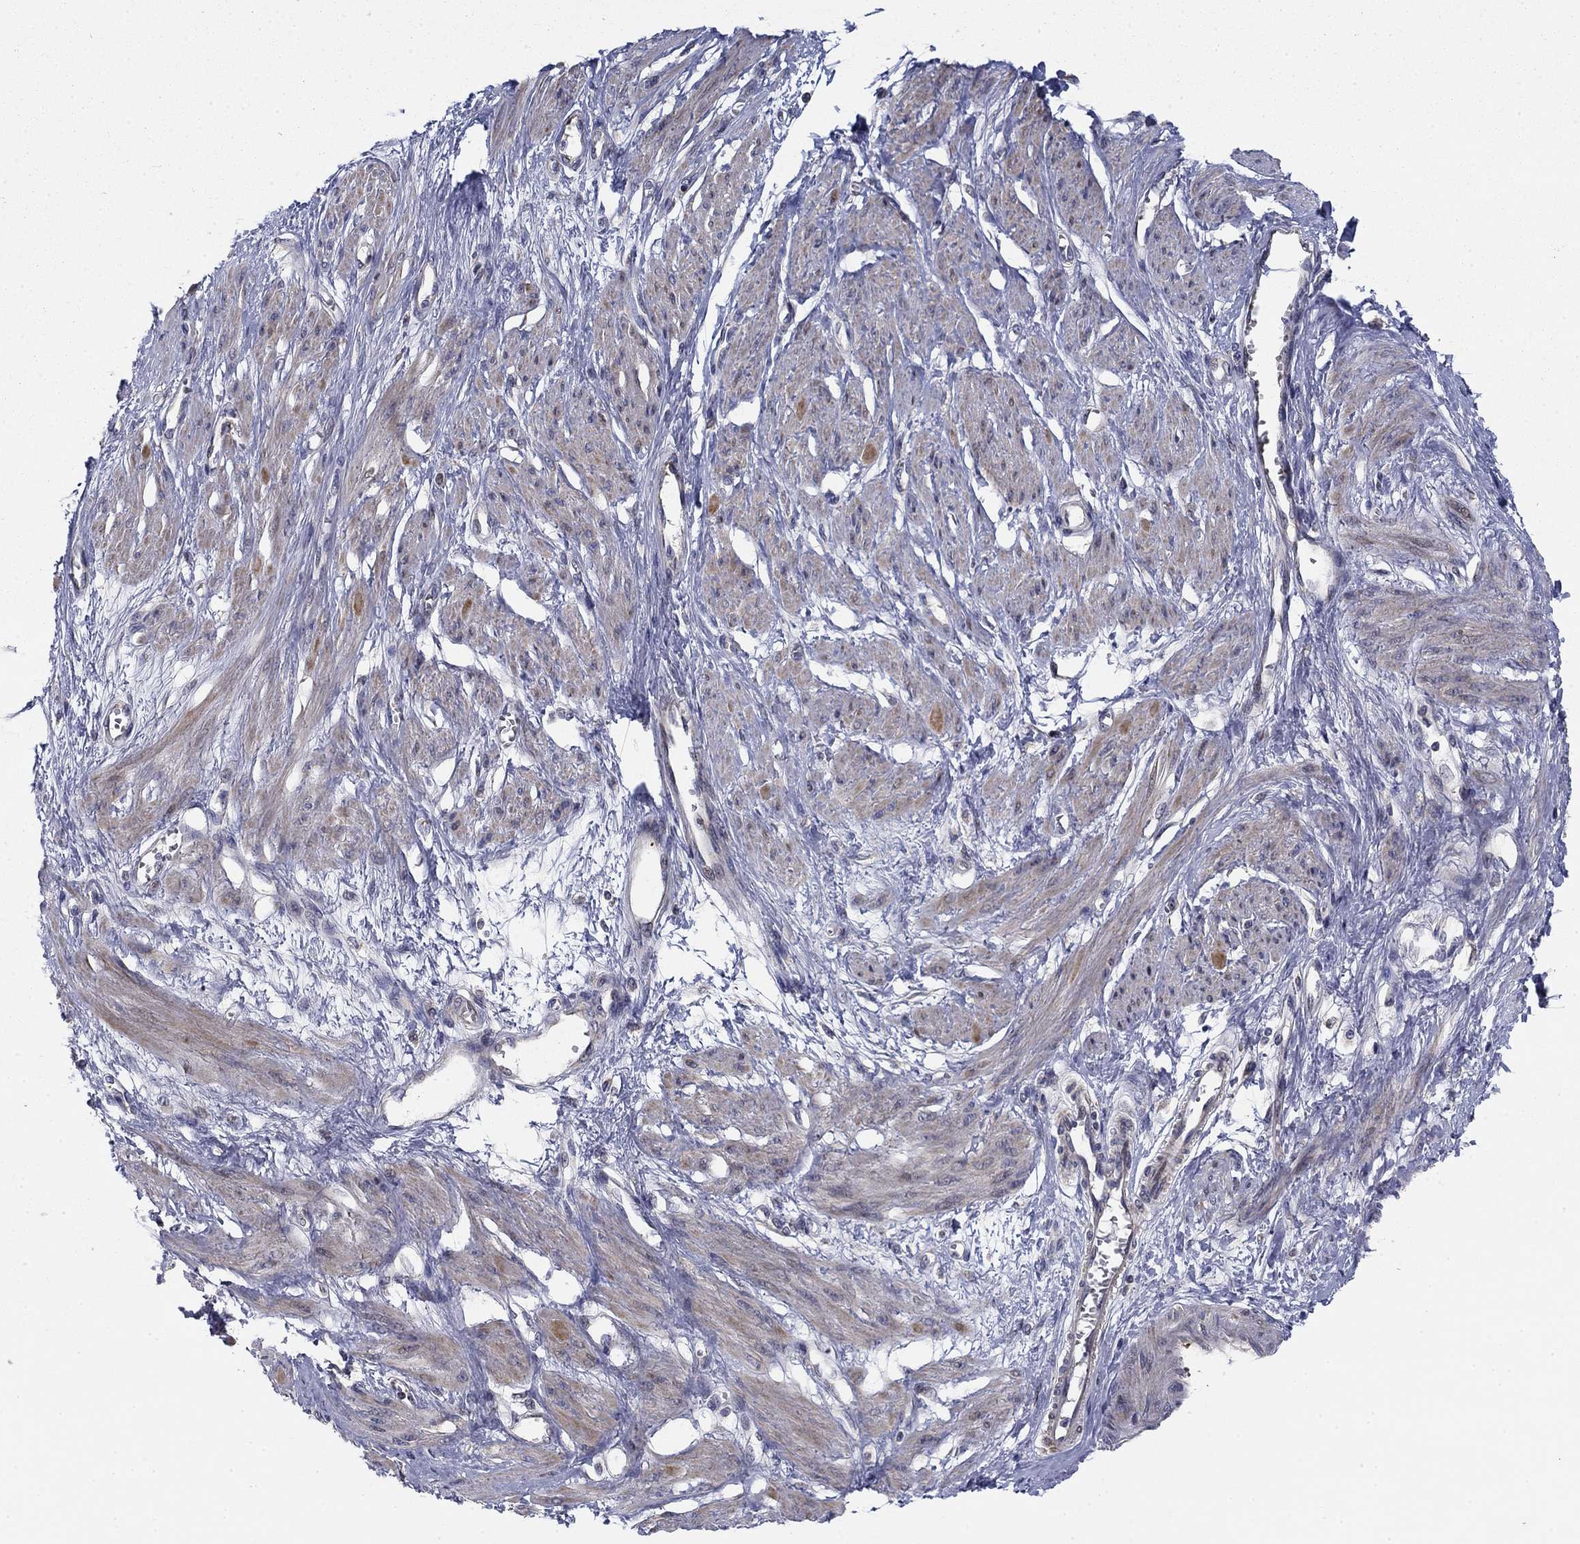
{"staining": {"intensity": "weak", "quantity": "25%-75%", "location": "cytoplasmic/membranous"}, "tissue": "smooth muscle", "cell_type": "Smooth muscle cells", "image_type": "normal", "snomed": [{"axis": "morphology", "description": "Normal tissue, NOS"}, {"axis": "topography", "description": "Smooth muscle"}, {"axis": "topography", "description": "Uterus"}], "caption": "Immunohistochemical staining of normal smooth muscle exhibits low levels of weak cytoplasmic/membranous expression in about 25%-75% of smooth muscle cells. Immunohistochemistry stains the protein in brown and the nuclei are stained blue.", "gene": "MMAA", "patient": {"sex": "female", "age": 39}}